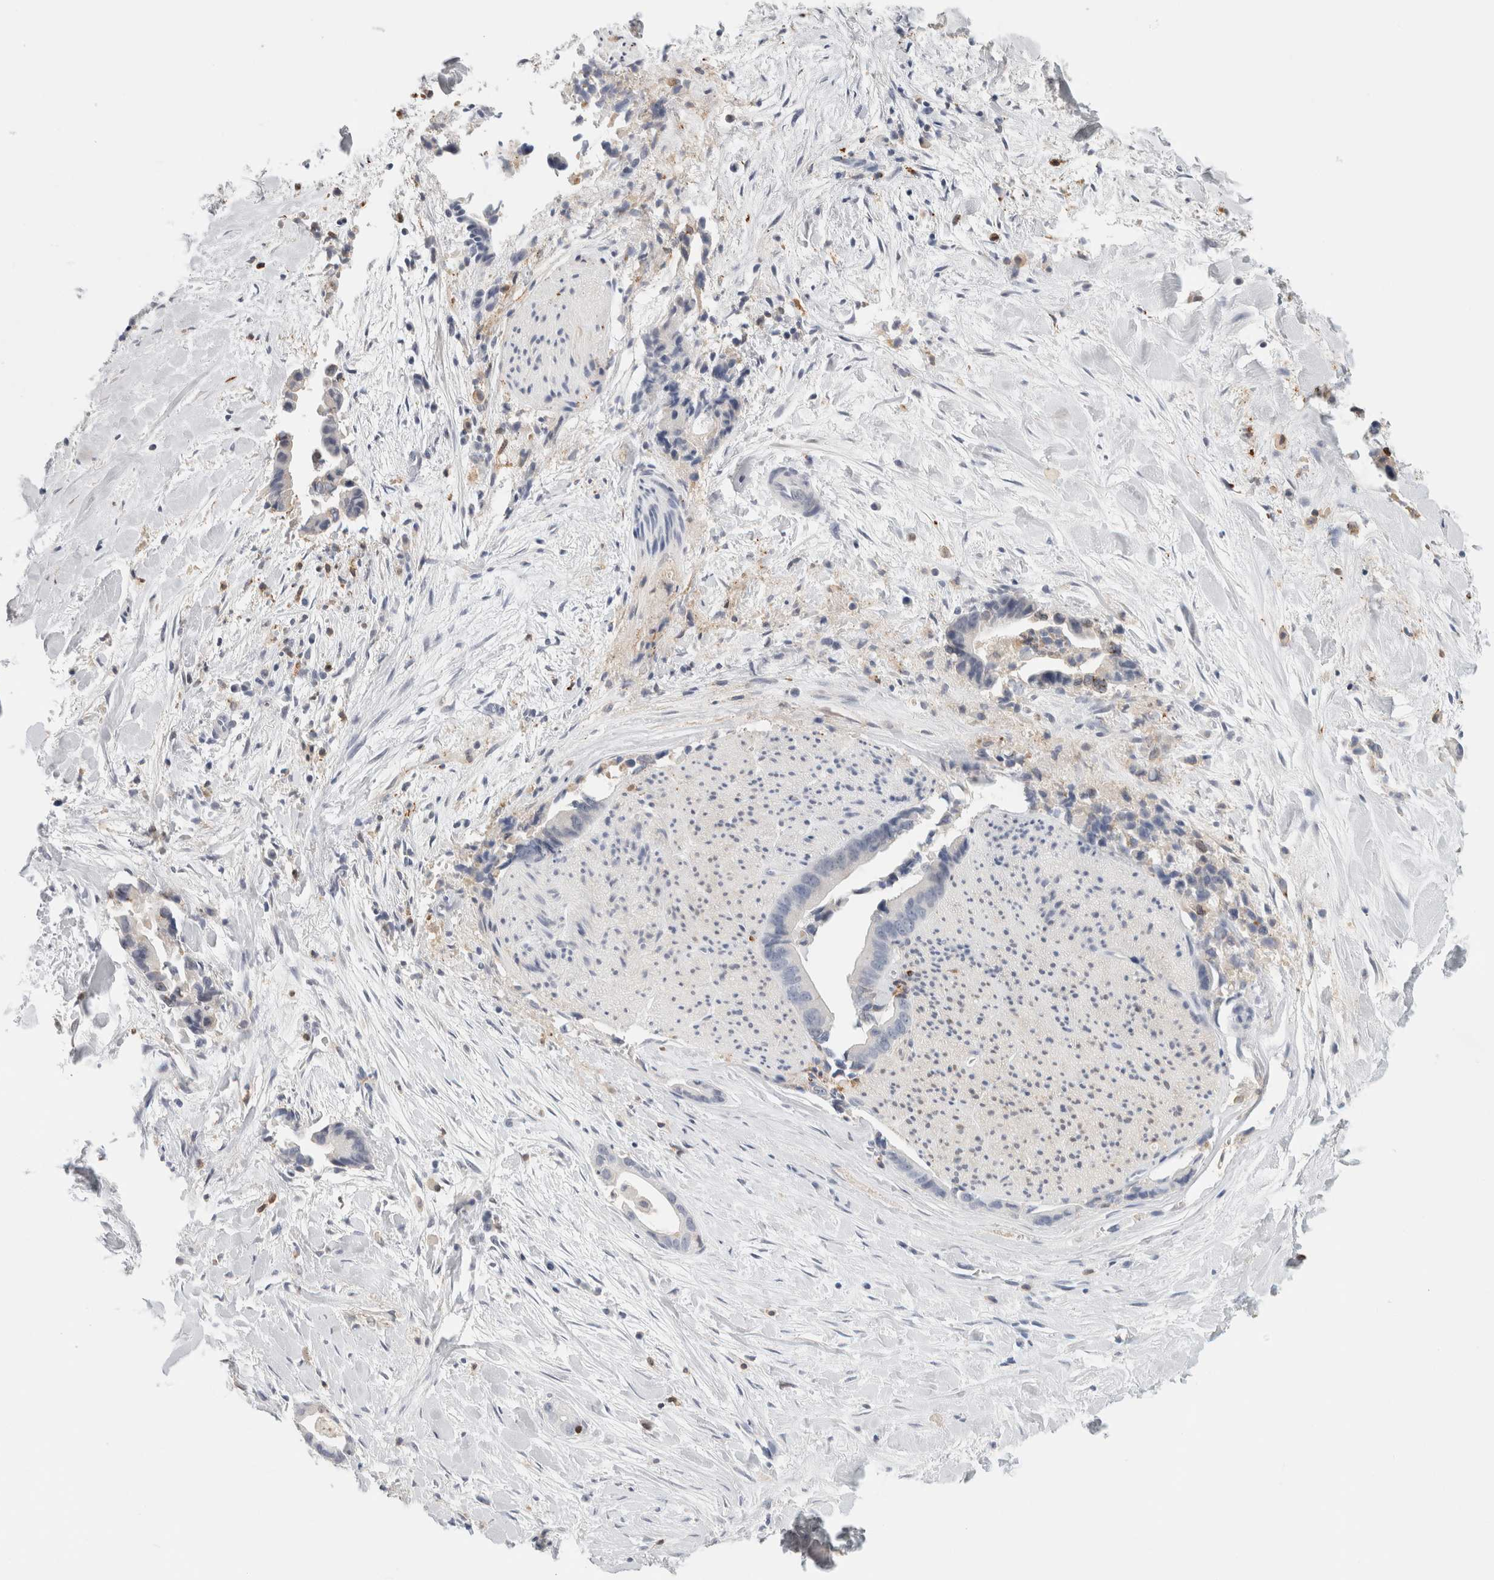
{"staining": {"intensity": "negative", "quantity": "none", "location": "none"}, "tissue": "liver cancer", "cell_type": "Tumor cells", "image_type": "cancer", "snomed": [{"axis": "morphology", "description": "Cholangiocarcinoma"}, {"axis": "topography", "description": "Liver"}], "caption": "DAB (3,3'-diaminobenzidine) immunohistochemical staining of liver cholangiocarcinoma reveals no significant positivity in tumor cells.", "gene": "P2RY2", "patient": {"sex": "female", "age": 55}}